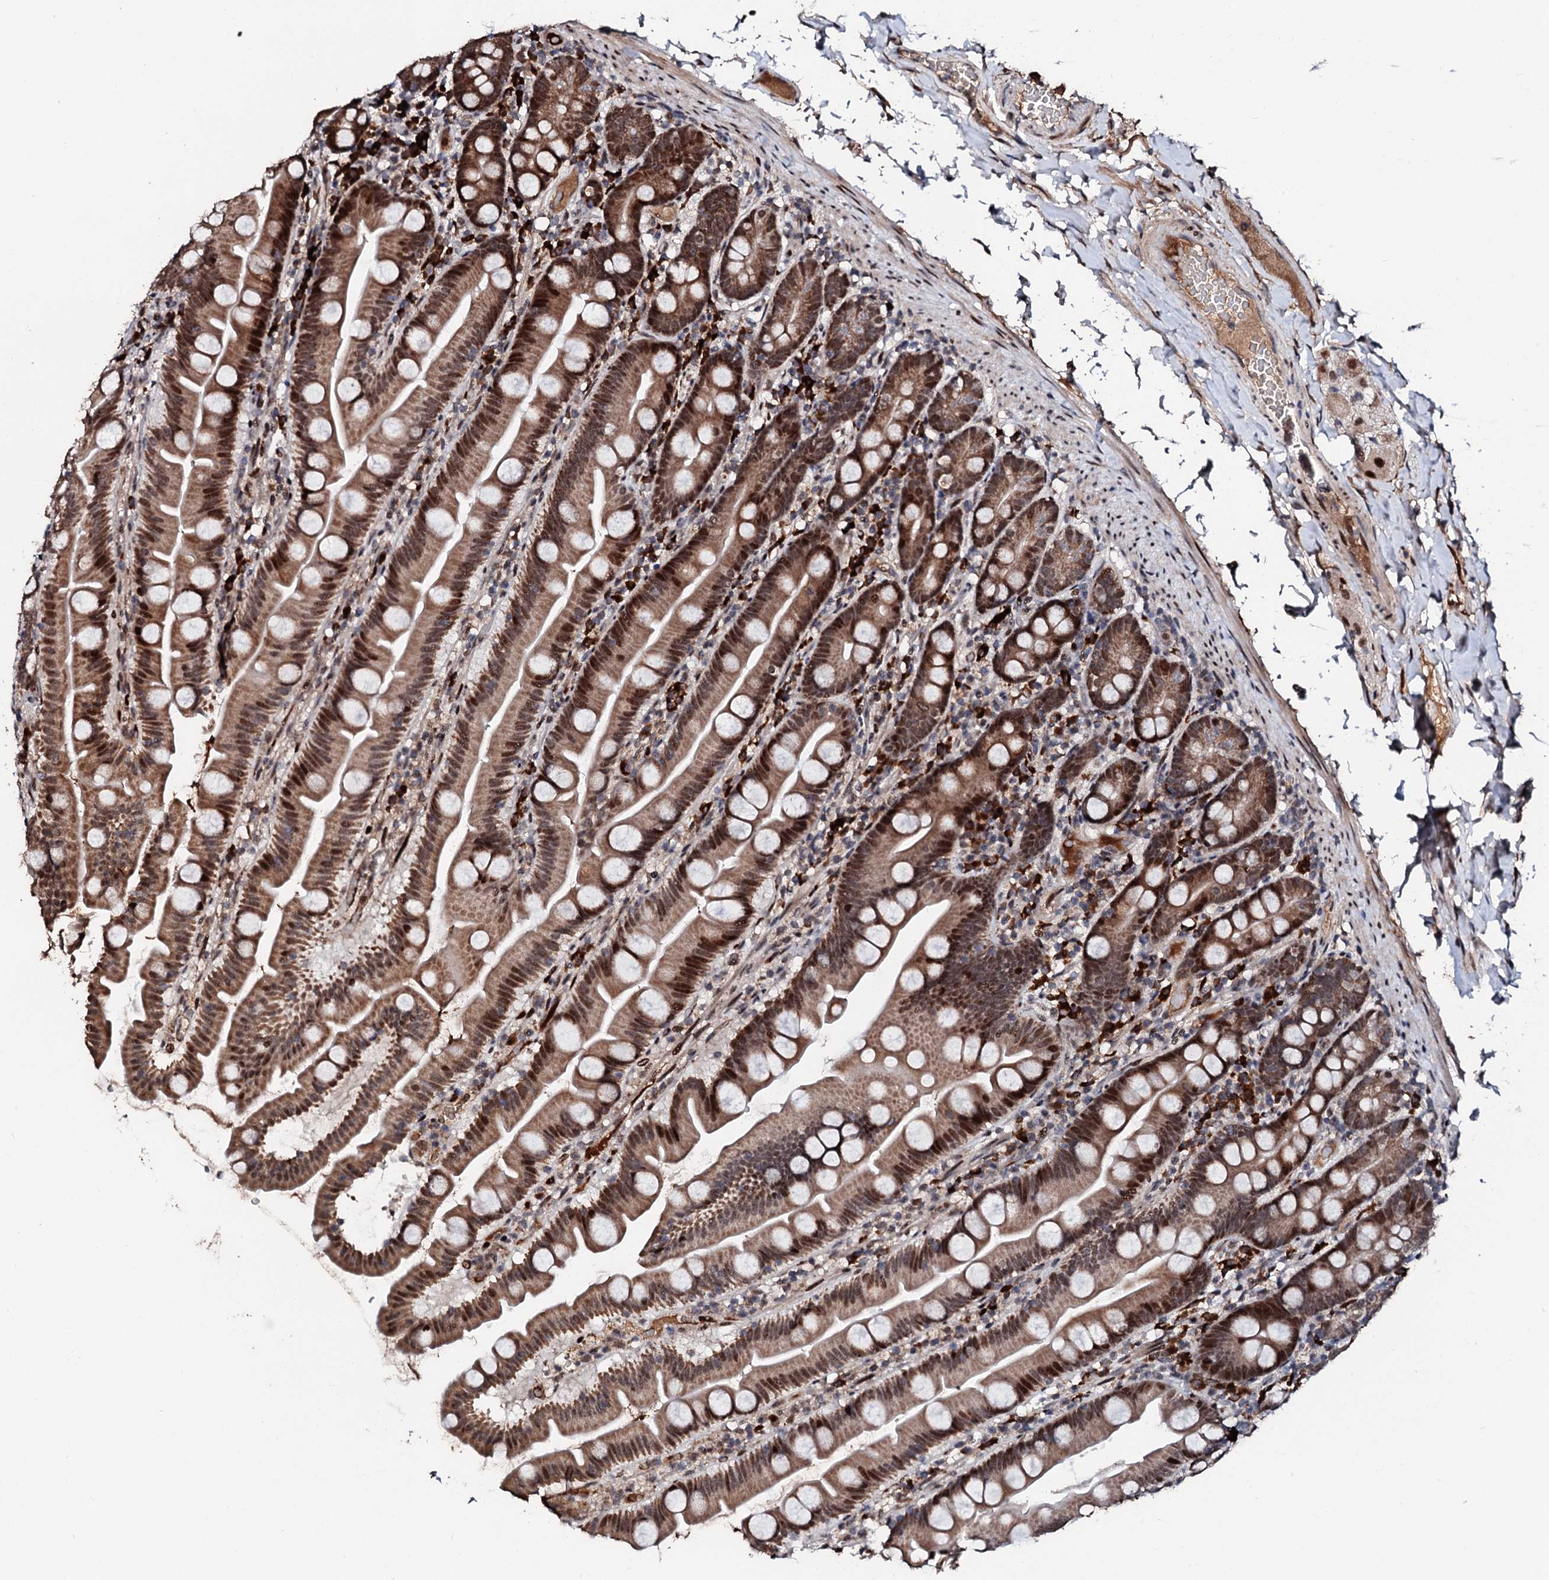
{"staining": {"intensity": "moderate", "quantity": ">75%", "location": "cytoplasmic/membranous,nuclear"}, "tissue": "small intestine", "cell_type": "Glandular cells", "image_type": "normal", "snomed": [{"axis": "morphology", "description": "Normal tissue, NOS"}, {"axis": "topography", "description": "Small intestine"}], "caption": "Brown immunohistochemical staining in benign small intestine displays moderate cytoplasmic/membranous,nuclear staining in about >75% of glandular cells. The protein of interest is stained brown, and the nuclei are stained in blue (DAB (3,3'-diaminobenzidine) IHC with brightfield microscopy, high magnification).", "gene": "KIF18A", "patient": {"sex": "female", "age": 68}}